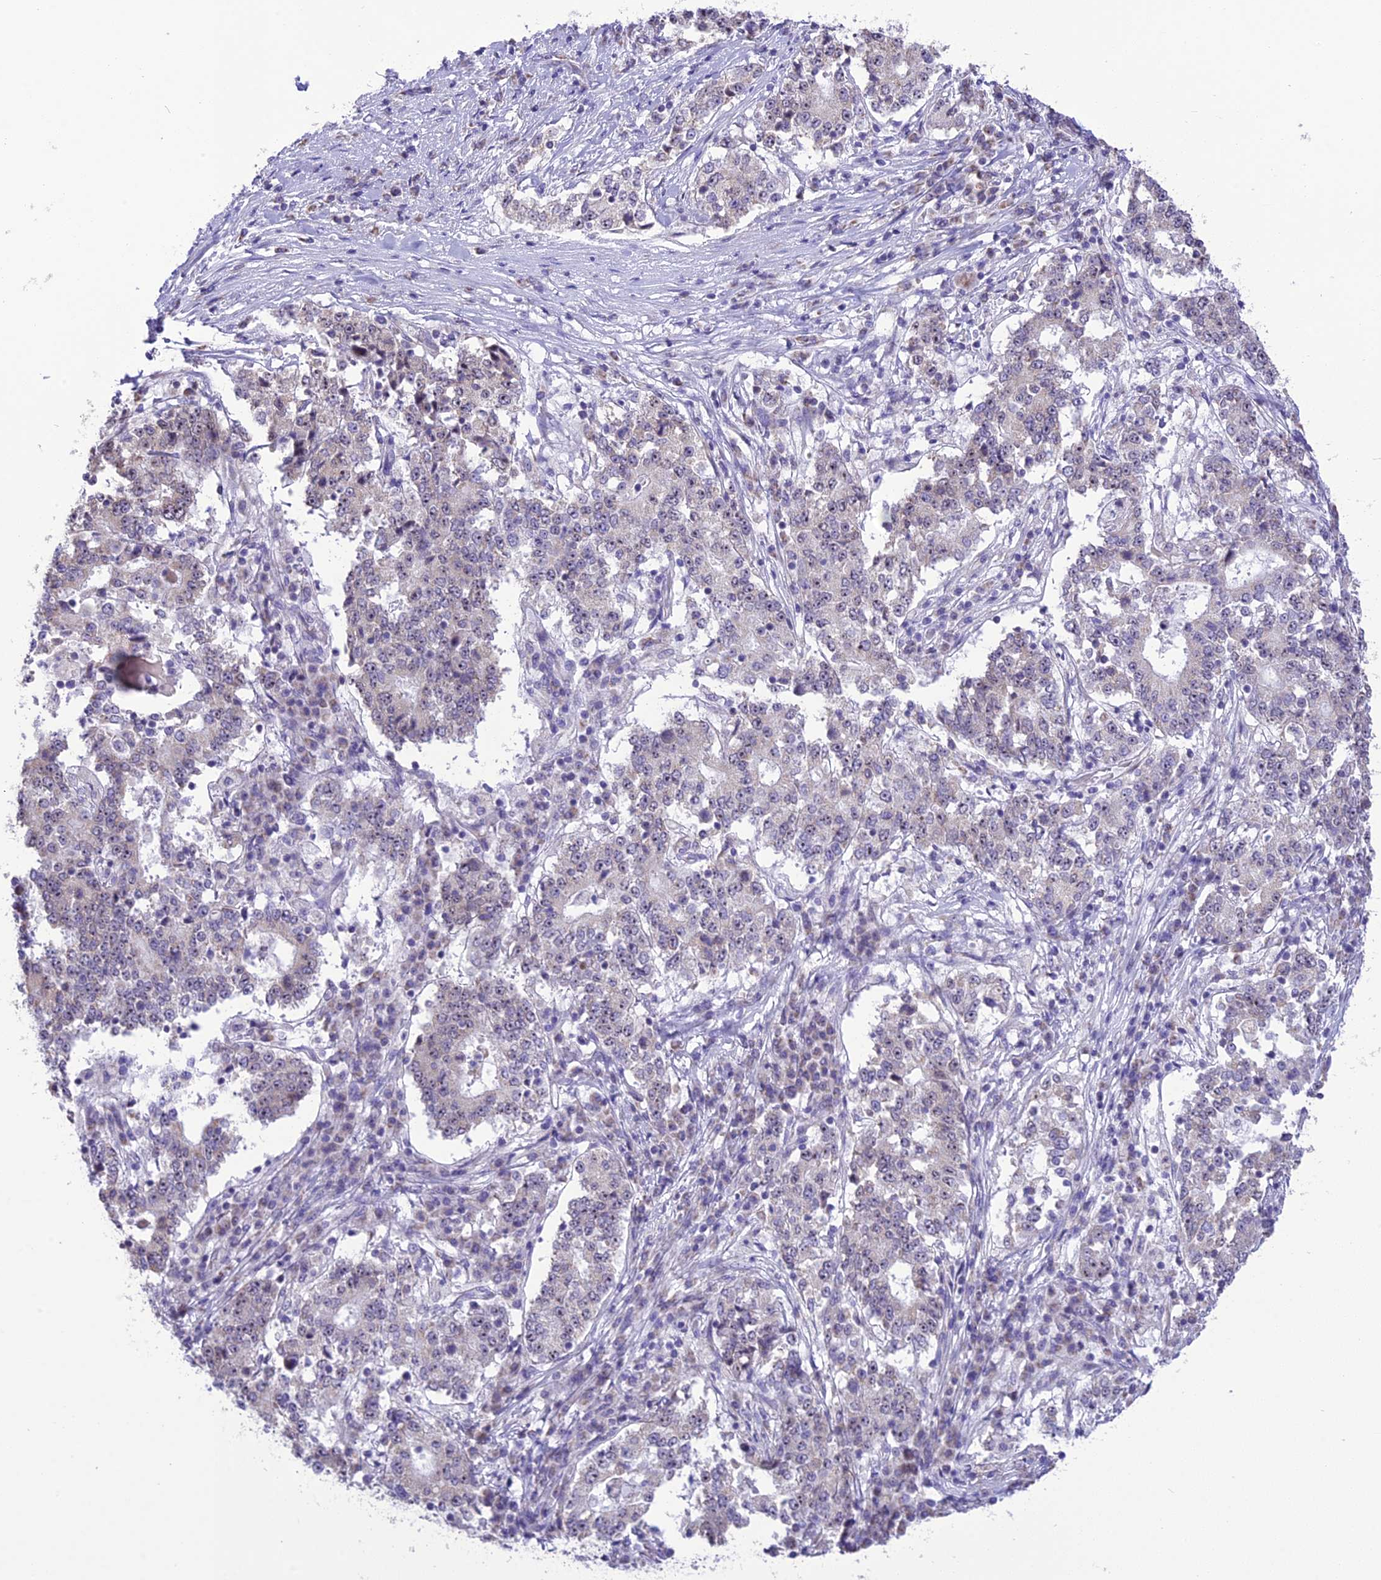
{"staining": {"intensity": "weak", "quantity": "<25%", "location": "nuclear"}, "tissue": "stomach cancer", "cell_type": "Tumor cells", "image_type": "cancer", "snomed": [{"axis": "morphology", "description": "Adenocarcinoma, NOS"}, {"axis": "topography", "description": "Stomach"}], "caption": "High magnification brightfield microscopy of adenocarcinoma (stomach) stained with DAB (3,3'-diaminobenzidine) (brown) and counterstained with hematoxylin (blue): tumor cells show no significant staining. Brightfield microscopy of immunohistochemistry stained with DAB (3,3'-diaminobenzidine) (brown) and hematoxylin (blue), captured at high magnification.", "gene": "CMSS1", "patient": {"sex": "male", "age": 59}}